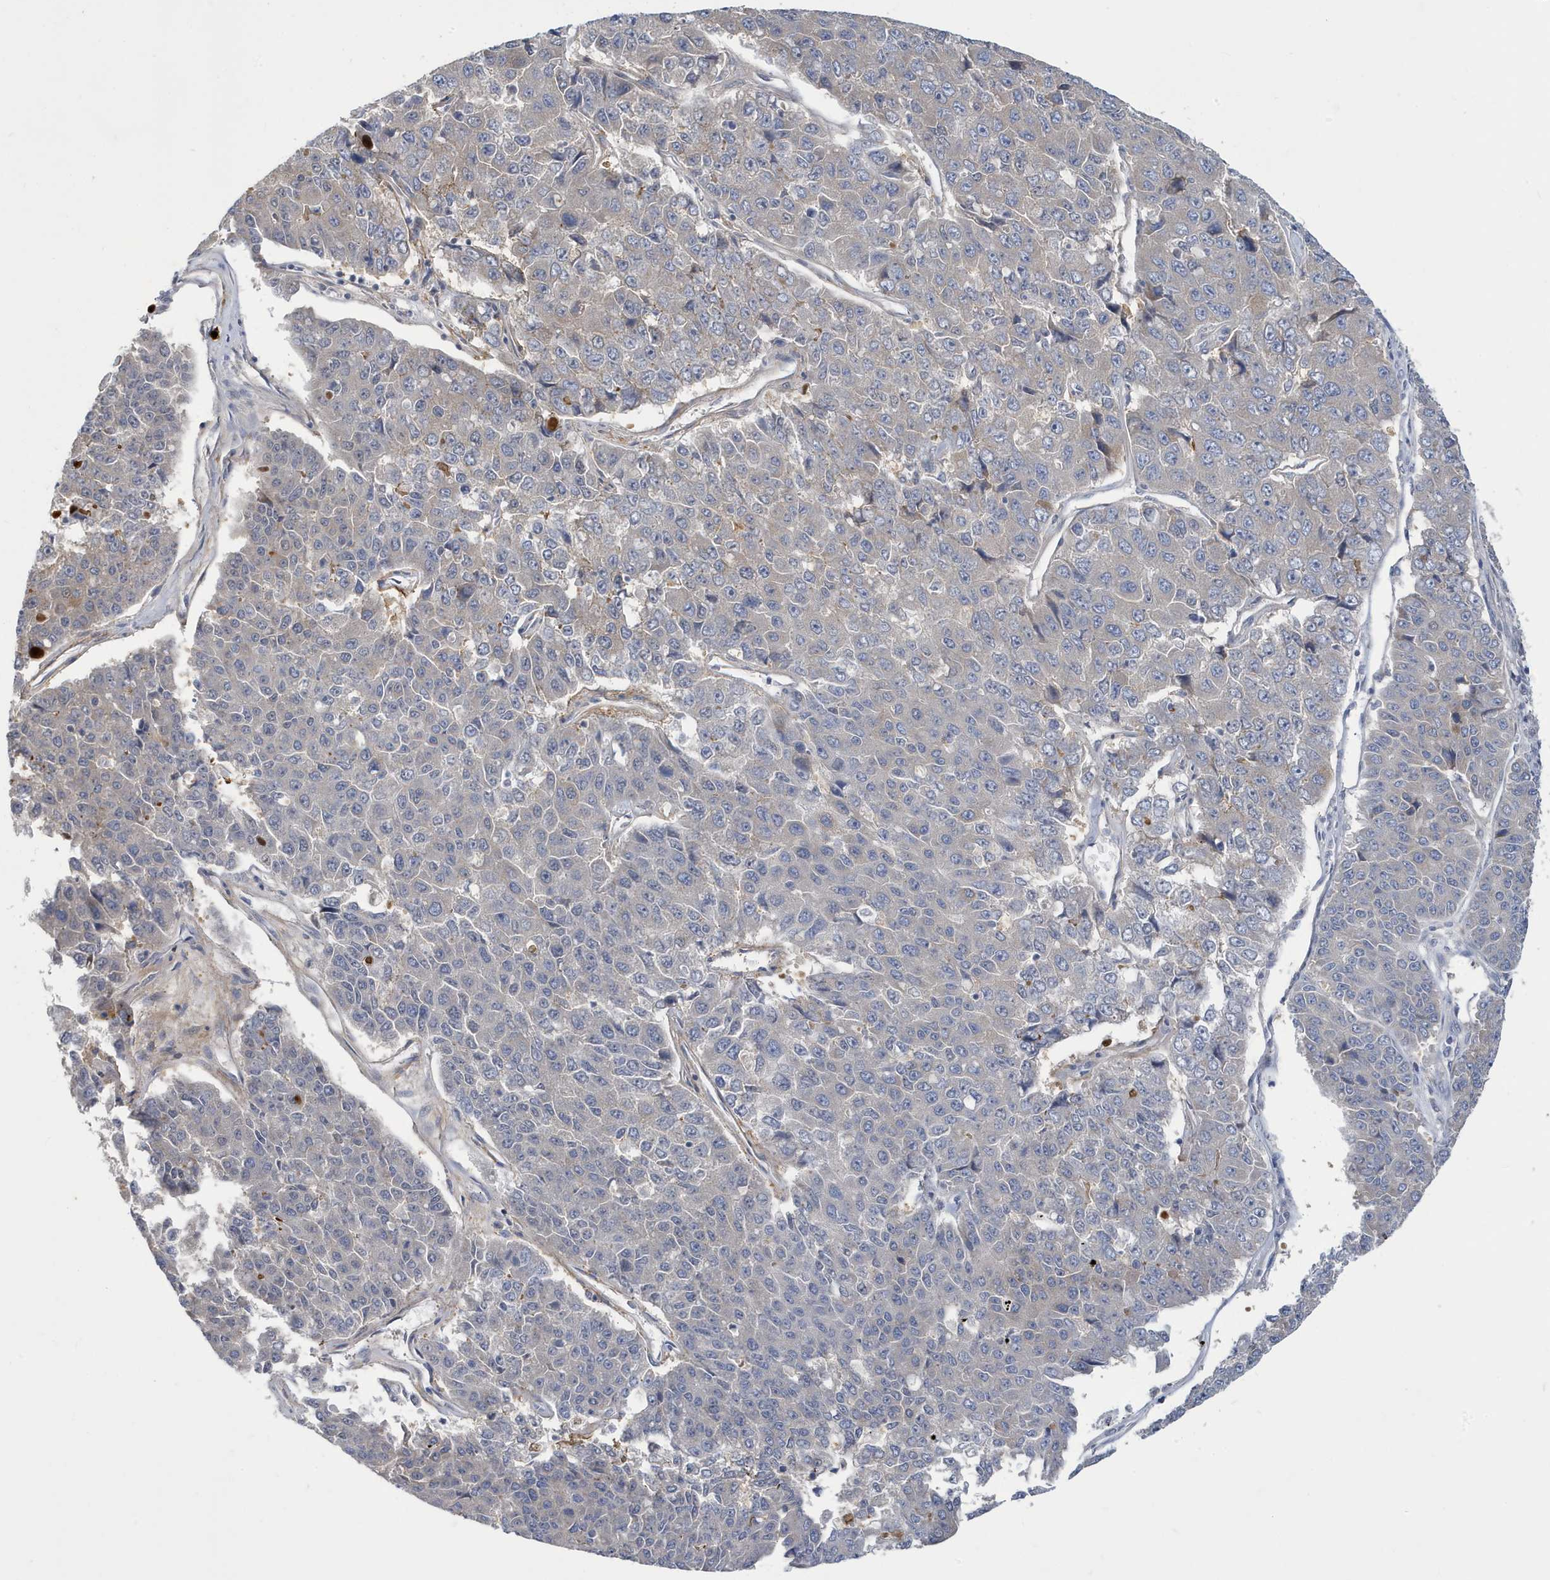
{"staining": {"intensity": "negative", "quantity": "none", "location": "none"}, "tissue": "pancreatic cancer", "cell_type": "Tumor cells", "image_type": "cancer", "snomed": [{"axis": "morphology", "description": "Adenocarcinoma, NOS"}, {"axis": "topography", "description": "Pancreas"}], "caption": "The photomicrograph shows no significant staining in tumor cells of pancreatic cancer (adenocarcinoma).", "gene": "ZNF654", "patient": {"sex": "male", "age": 50}}